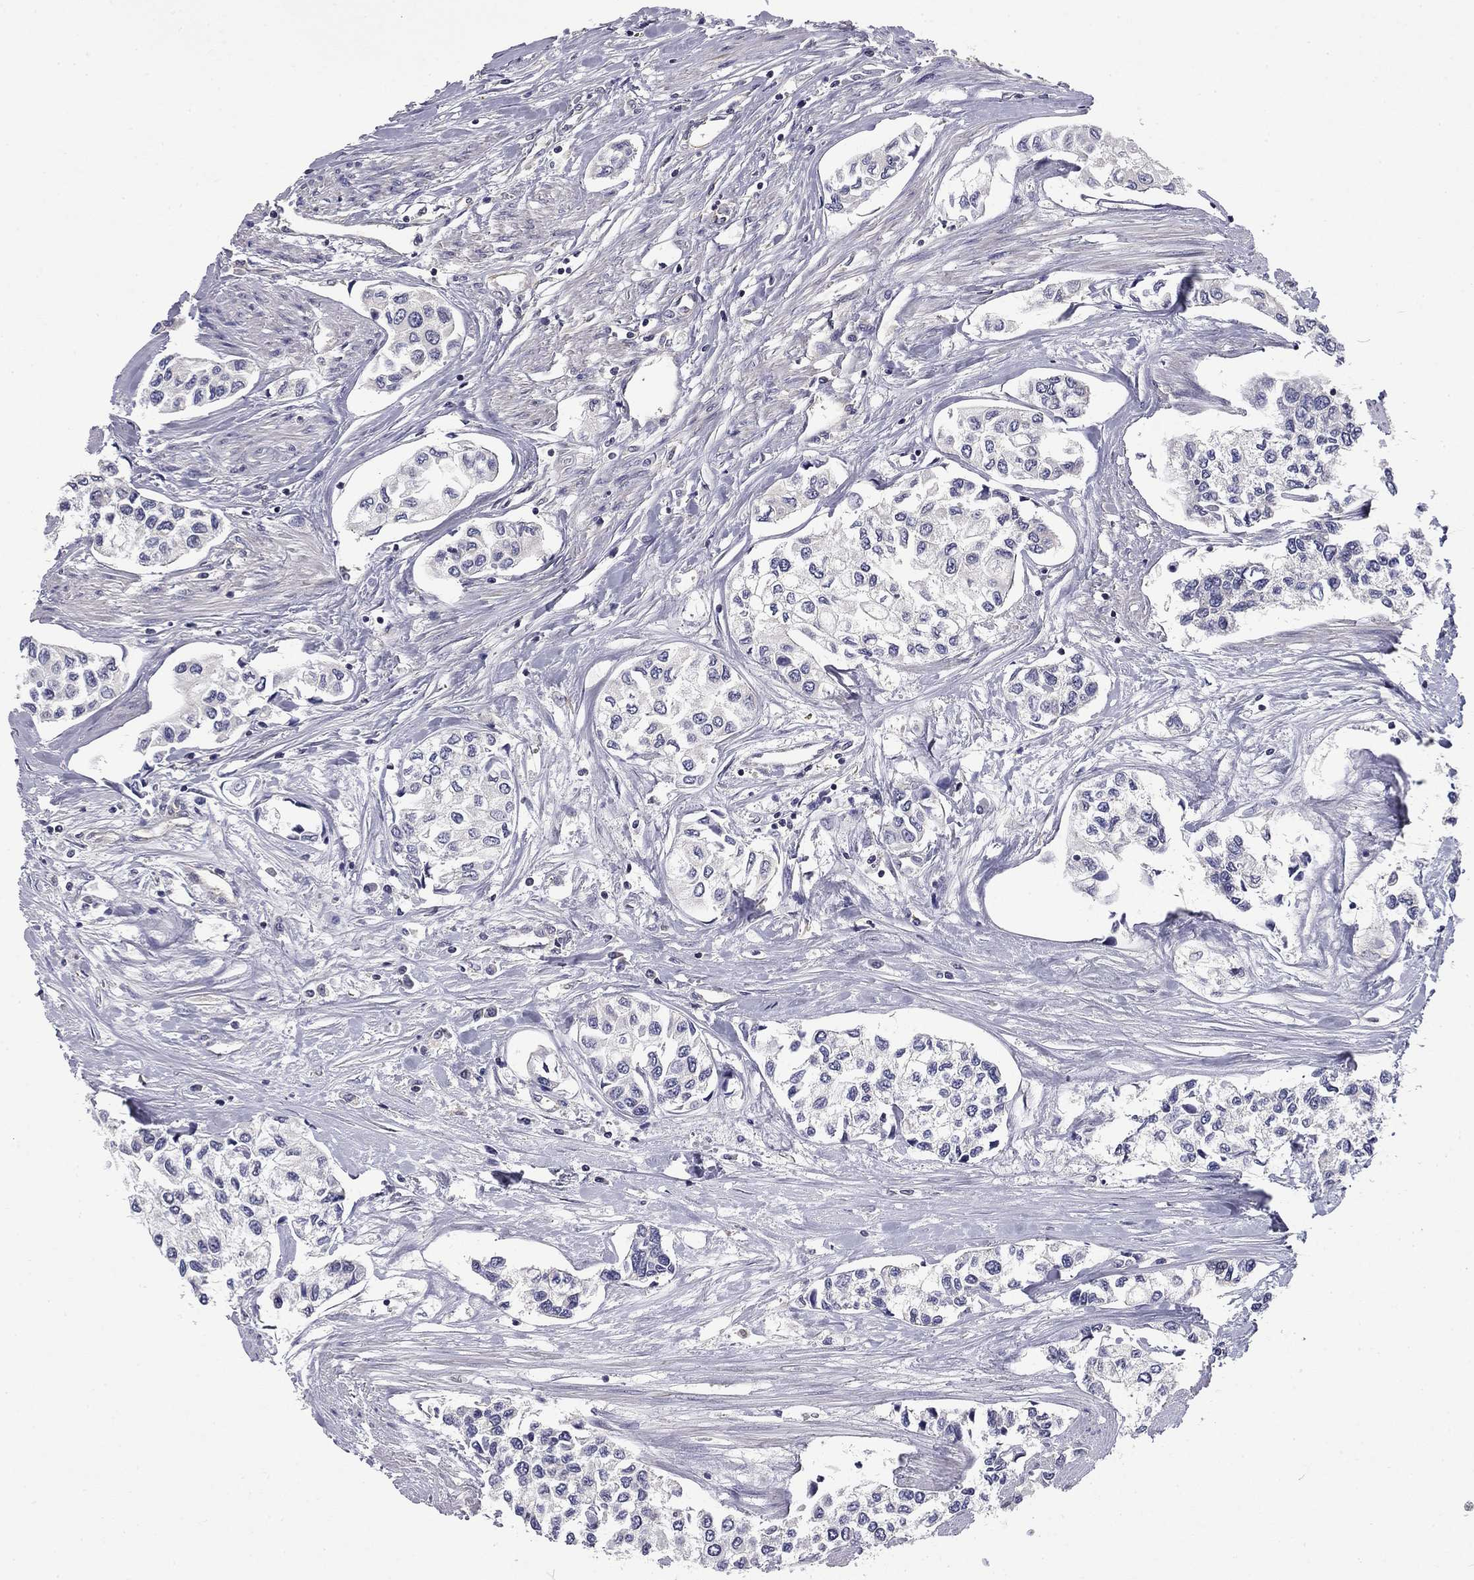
{"staining": {"intensity": "negative", "quantity": "none", "location": "none"}, "tissue": "urothelial cancer", "cell_type": "Tumor cells", "image_type": "cancer", "snomed": [{"axis": "morphology", "description": "Urothelial carcinoma, High grade"}, {"axis": "topography", "description": "Urinary bladder"}], "caption": "High power microscopy image of an immunohistochemistry micrograph of urothelial cancer, revealing no significant expression in tumor cells.", "gene": "ARHGAP45", "patient": {"sex": "male", "age": 73}}